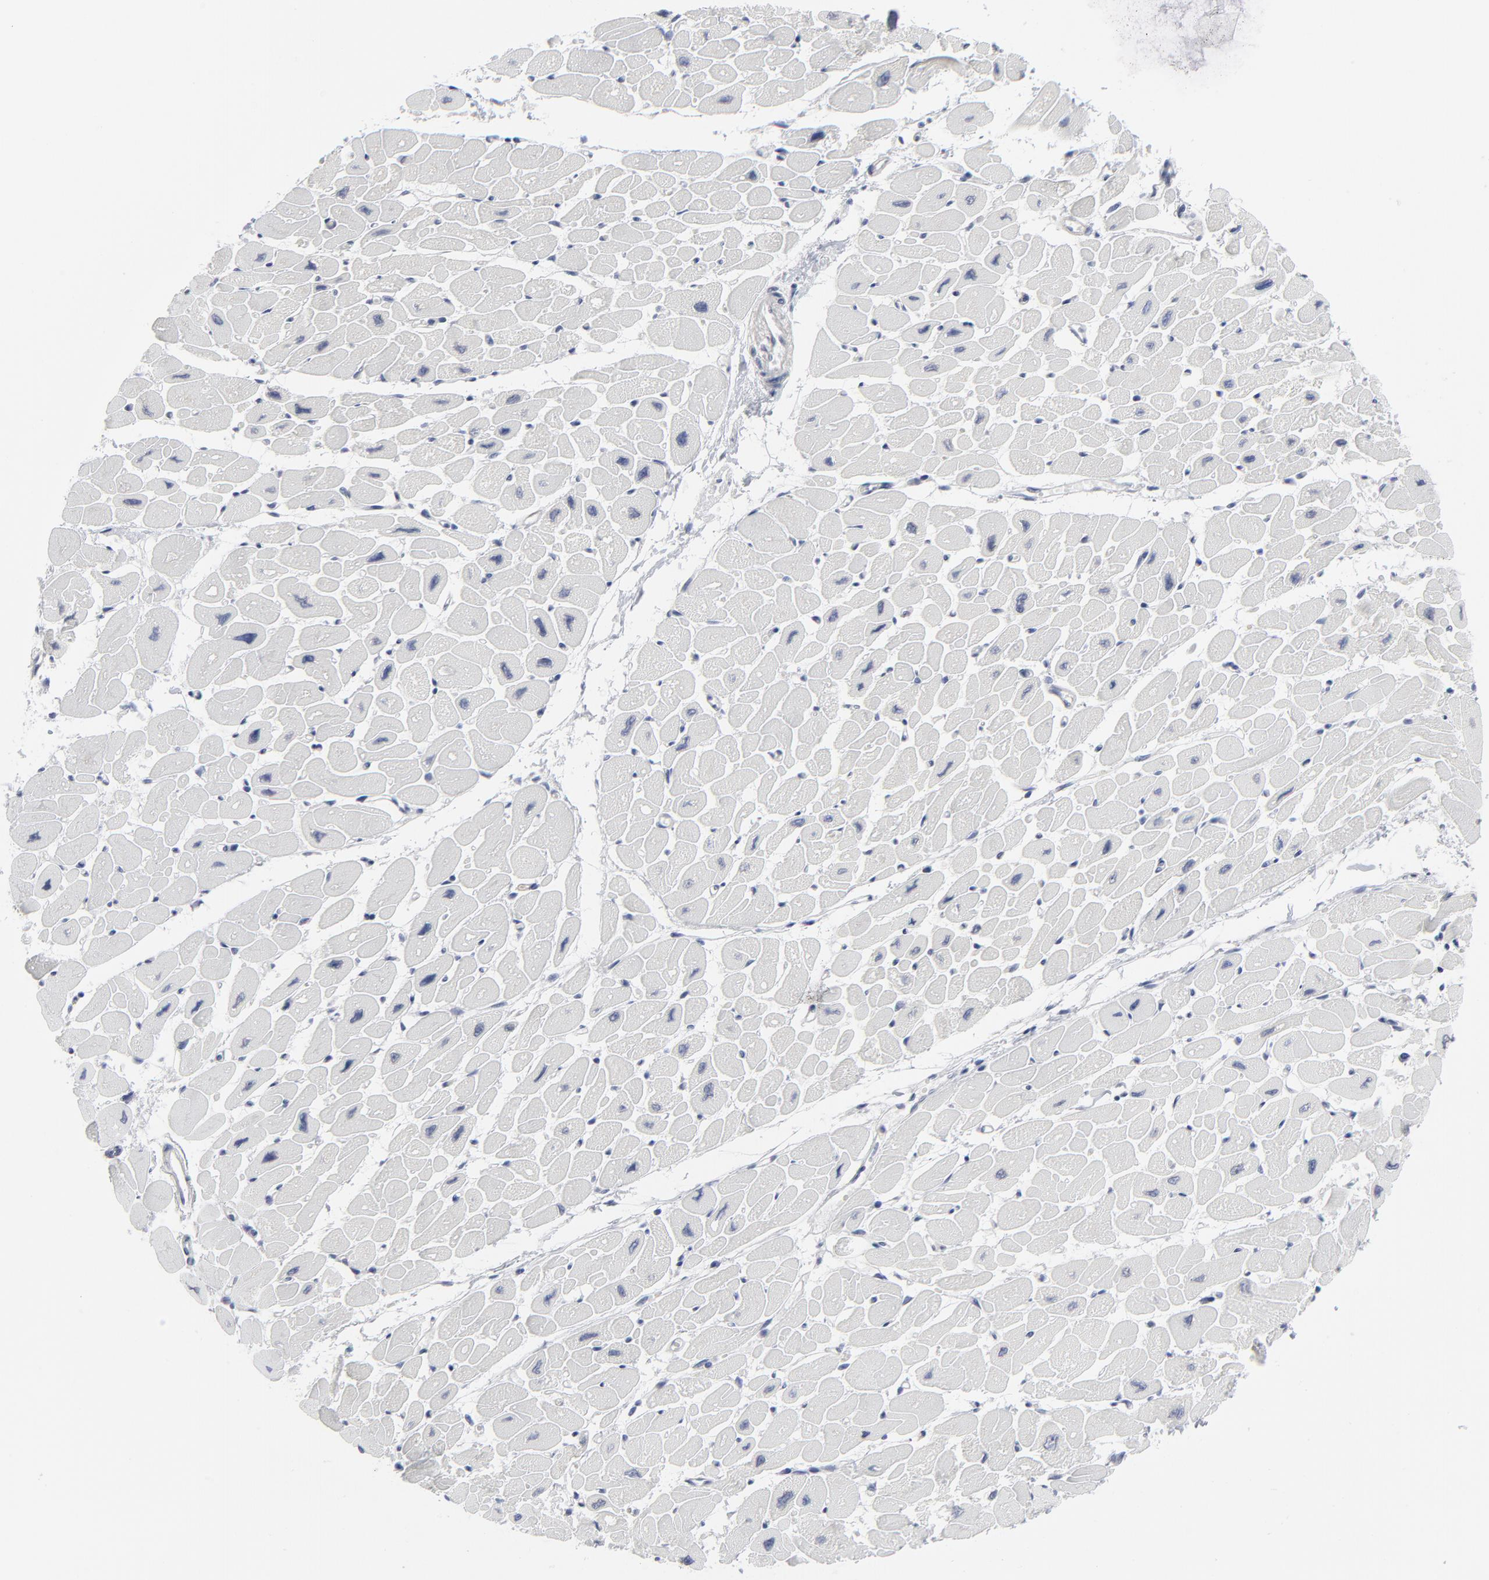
{"staining": {"intensity": "negative", "quantity": "none", "location": "none"}, "tissue": "heart muscle", "cell_type": "Cardiomyocytes", "image_type": "normal", "snomed": [{"axis": "morphology", "description": "Normal tissue, NOS"}, {"axis": "topography", "description": "Heart"}], "caption": "An image of human heart muscle is negative for staining in cardiomyocytes. Nuclei are stained in blue.", "gene": "SYNE2", "patient": {"sex": "female", "age": 54}}